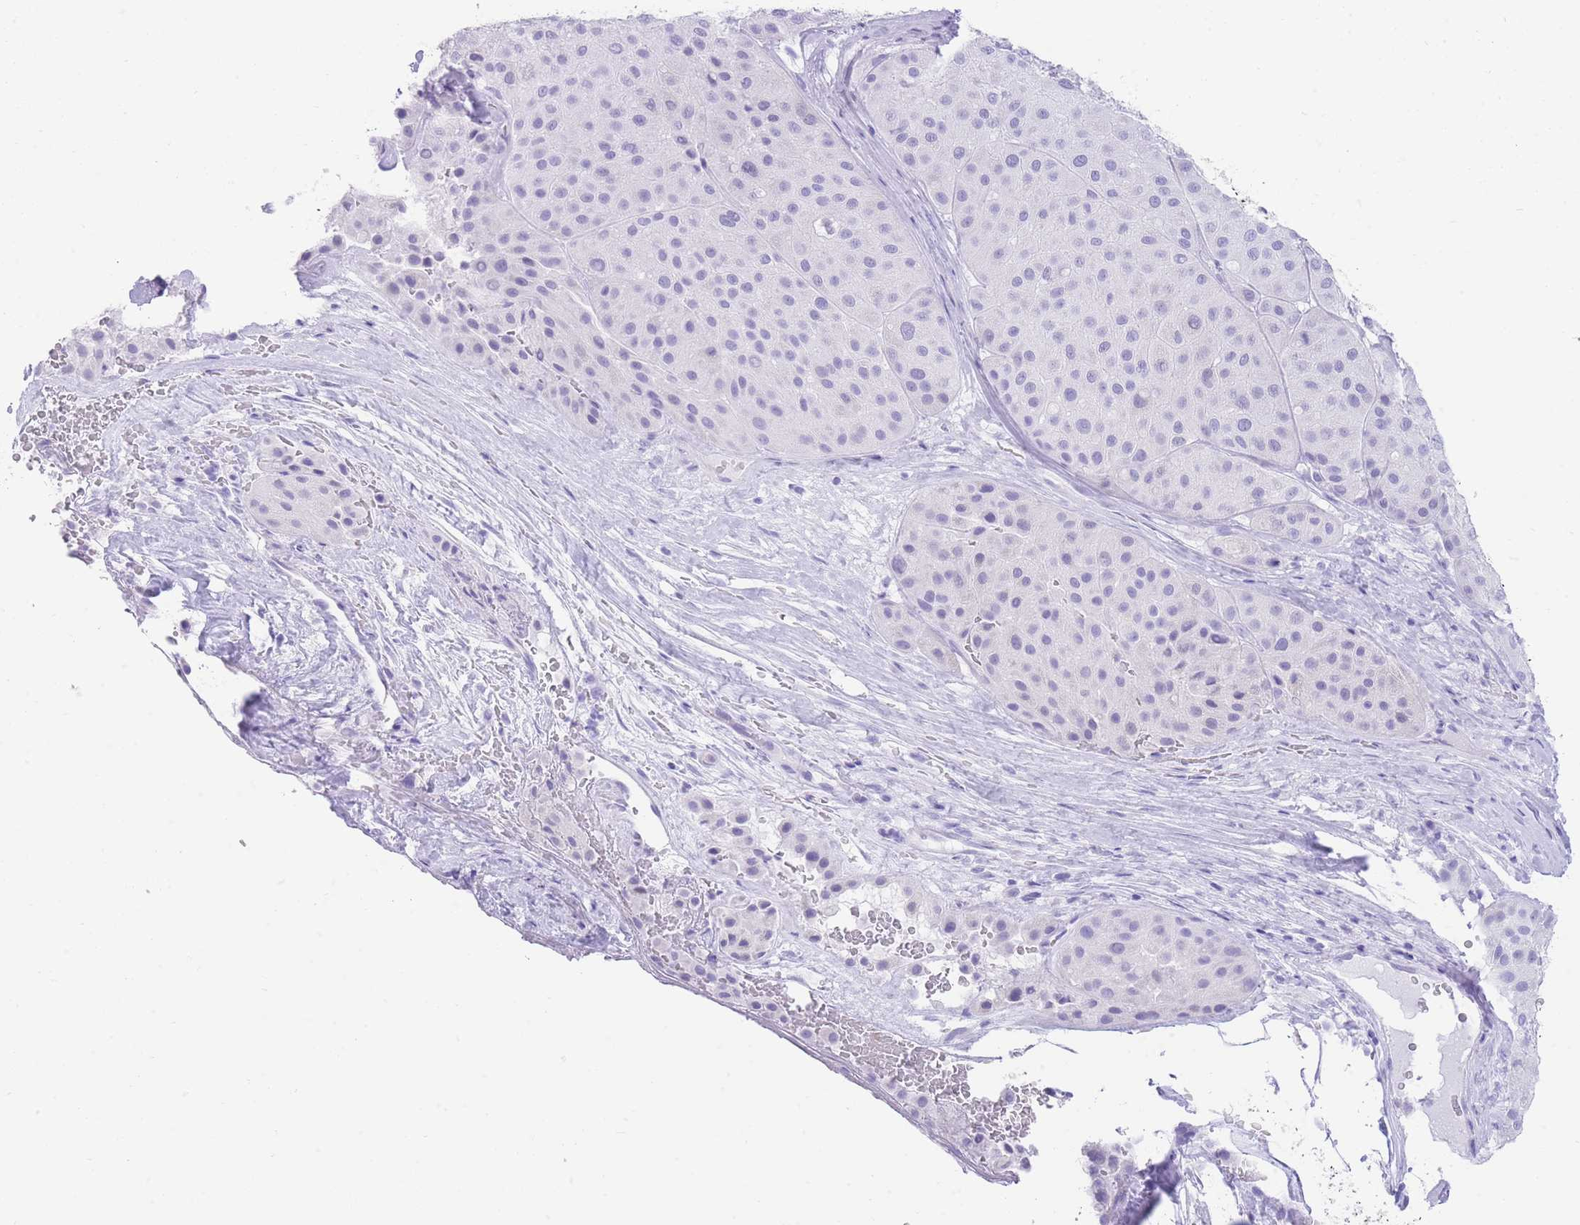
{"staining": {"intensity": "negative", "quantity": "none", "location": "none"}, "tissue": "melanoma", "cell_type": "Tumor cells", "image_type": "cancer", "snomed": [{"axis": "morphology", "description": "Malignant melanoma, Metastatic site"}, {"axis": "topography", "description": "Smooth muscle"}], "caption": "This image is of malignant melanoma (metastatic site) stained with IHC to label a protein in brown with the nuclei are counter-stained blue. There is no expression in tumor cells.", "gene": "ELOA2", "patient": {"sex": "male", "age": 41}}